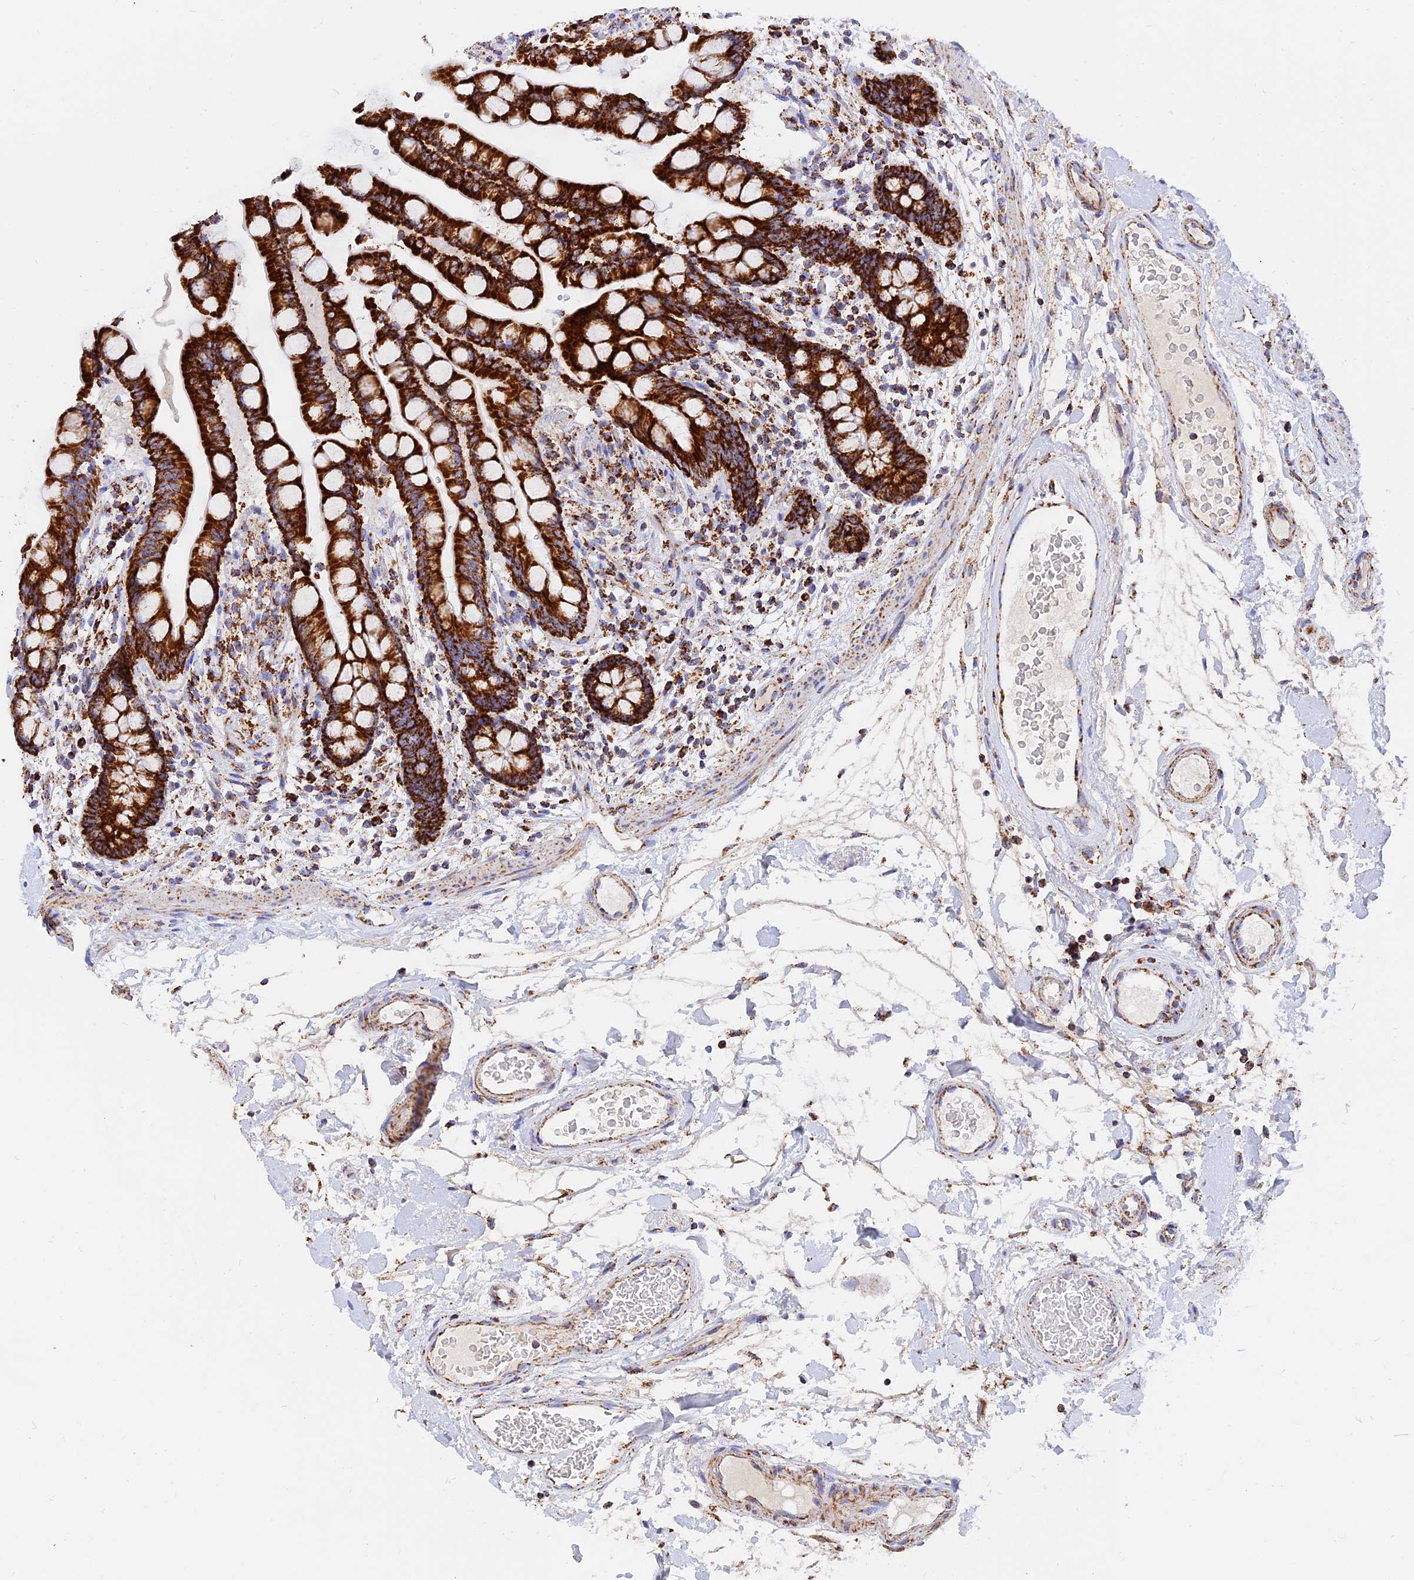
{"staining": {"intensity": "strong", "quantity": ">75%", "location": "cytoplasmic/membranous"}, "tissue": "colon", "cell_type": "Endothelial cells", "image_type": "normal", "snomed": [{"axis": "morphology", "description": "Normal tissue, NOS"}, {"axis": "topography", "description": "Colon"}], "caption": "High-magnification brightfield microscopy of unremarkable colon stained with DAB (brown) and counterstained with hematoxylin (blue). endothelial cells exhibit strong cytoplasmic/membranous staining is identified in approximately>75% of cells.", "gene": "NDUFB6", "patient": {"sex": "male", "age": 73}}